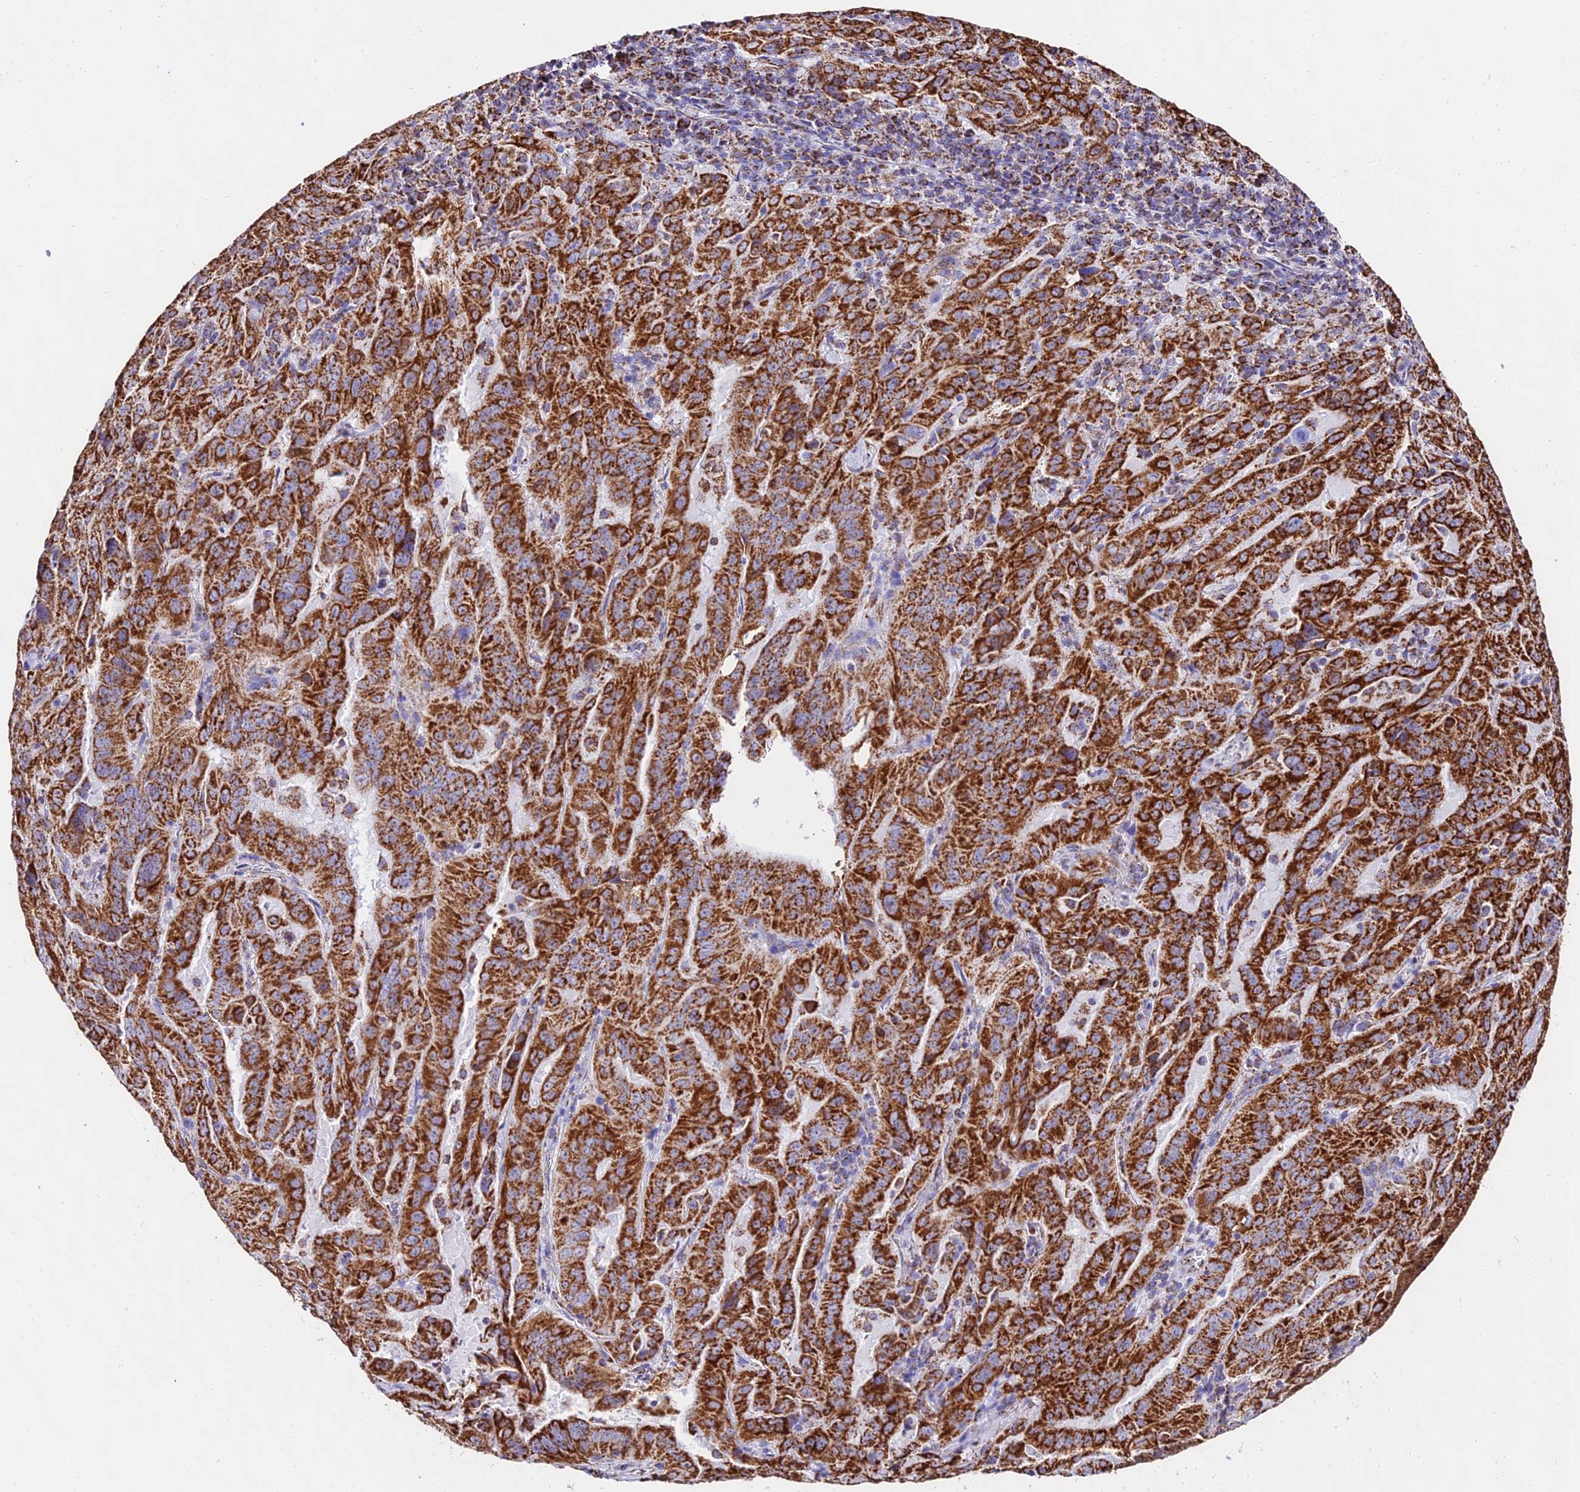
{"staining": {"intensity": "strong", "quantity": ">75%", "location": "cytoplasmic/membranous"}, "tissue": "pancreatic cancer", "cell_type": "Tumor cells", "image_type": "cancer", "snomed": [{"axis": "morphology", "description": "Adenocarcinoma, NOS"}, {"axis": "topography", "description": "Pancreas"}], "caption": "About >75% of tumor cells in pancreatic adenocarcinoma exhibit strong cytoplasmic/membranous protein positivity as visualized by brown immunohistochemical staining.", "gene": "ATP5PD", "patient": {"sex": "male", "age": 63}}